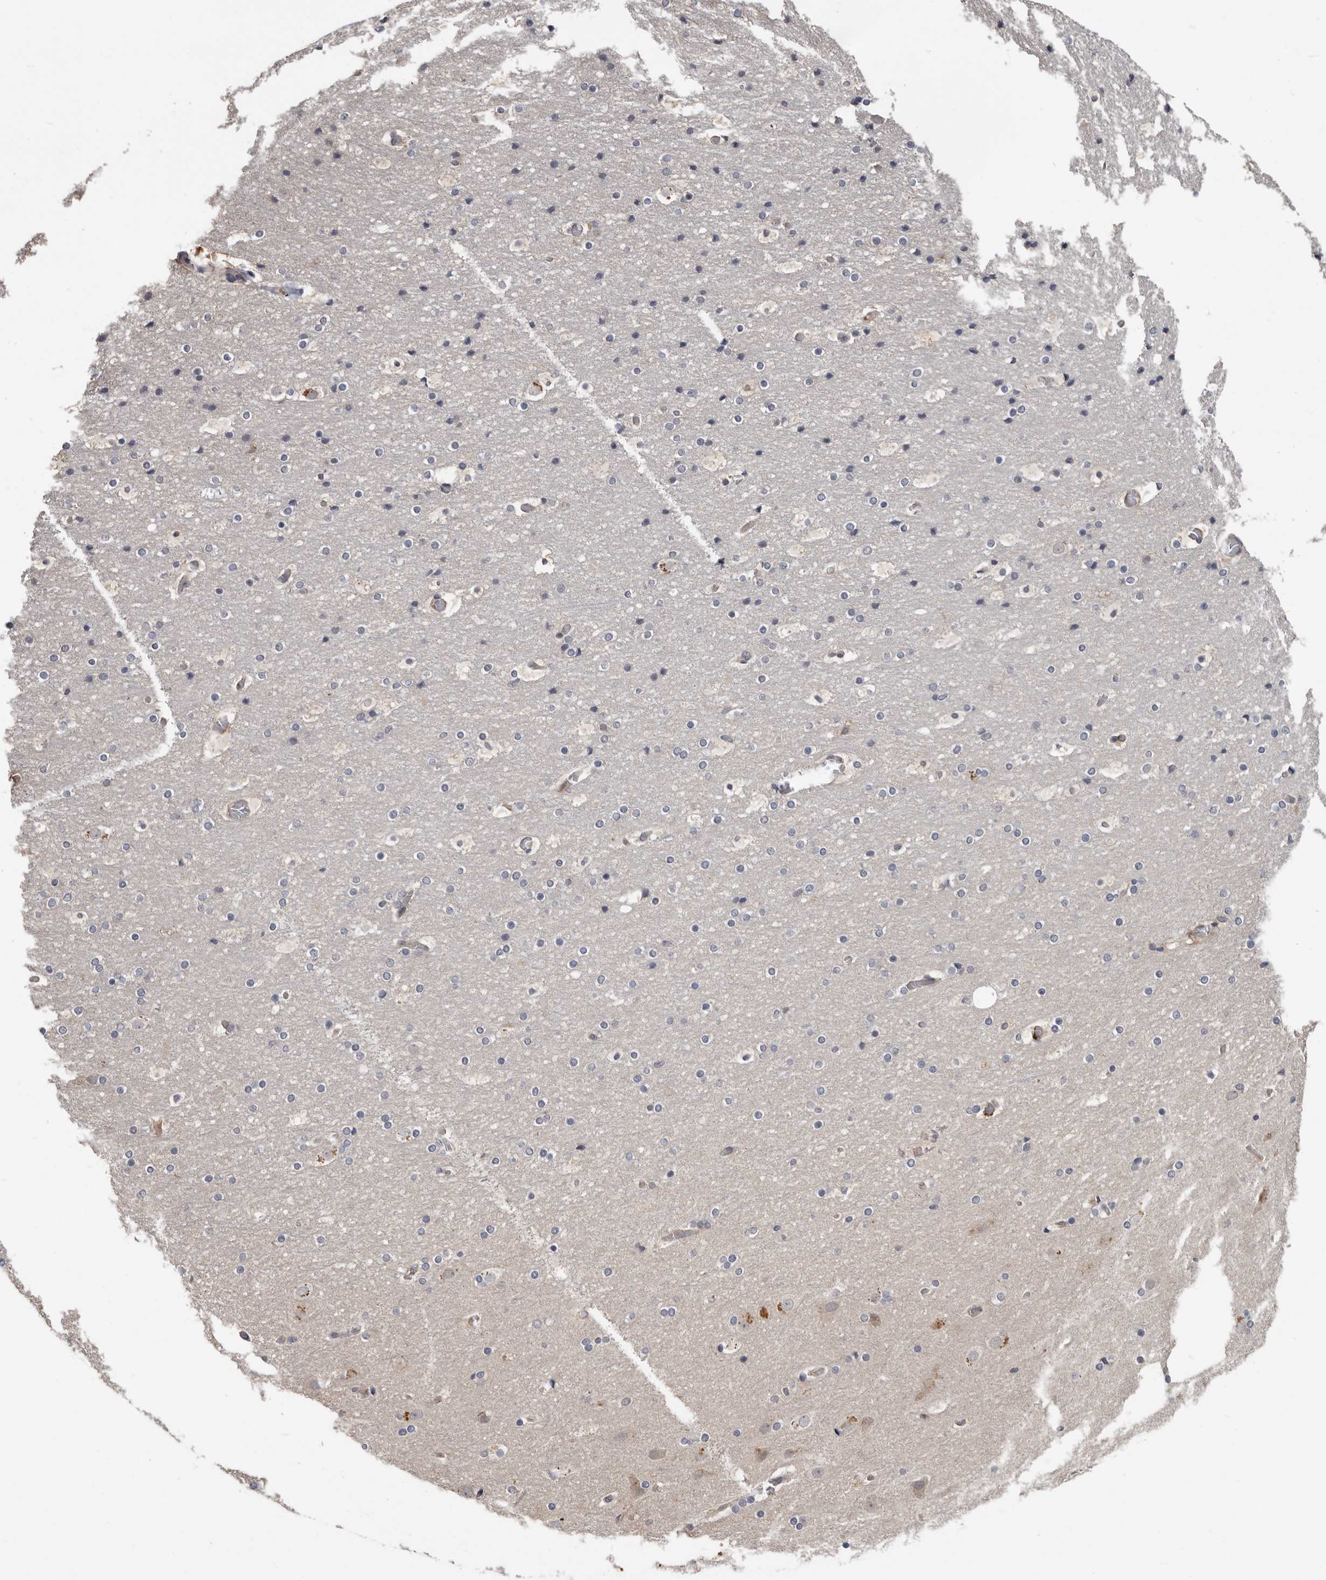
{"staining": {"intensity": "negative", "quantity": "none", "location": "none"}, "tissue": "cerebral cortex", "cell_type": "Endothelial cells", "image_type": "normal", "snomed": [{"axis": "morphology", "description": "Normal tissue, NOS"}, {"axis": "topography", "description": "Cerebral cortex"}], "caption": "This histopathology image is of normal cerebral cortex stained with immunohistochemistry (IHC) to label a protein in brown with the nuclei are counter-stained blue. There is no expression in endothelial cells. Brightfield microscopy of IHC stained with DAB (brown) and hematoxylin (blue), captured at high magnification.", "gene": "MTF1", "patient": {"sex": "male", "age": 57}}